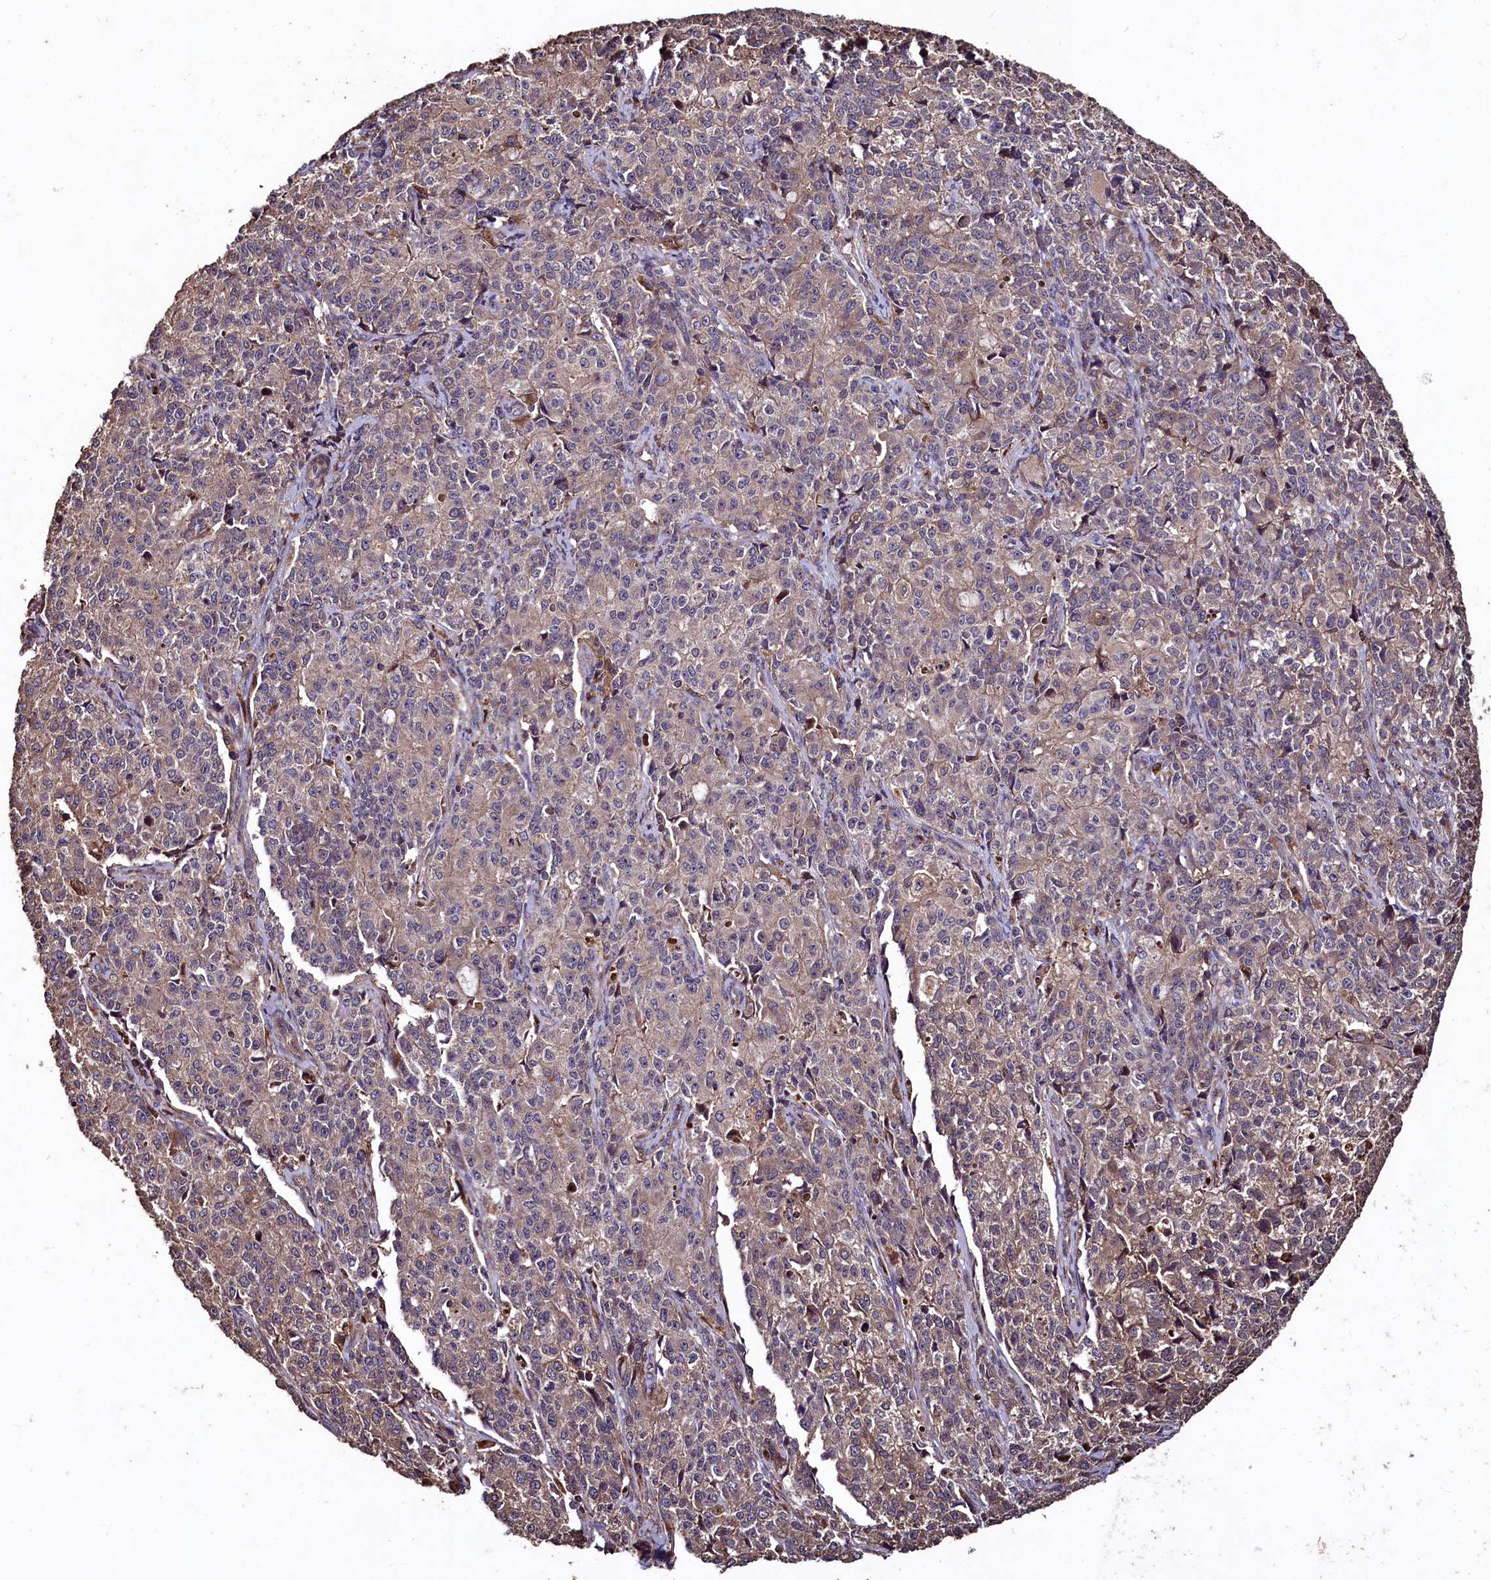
{"staining": {"intensity": "weak", "quantity": "25%-75%", "location": "cytoplasmic/membranous"}, "tissue": "endometrial cancer", "cell_type": "Tumor cells", "image_type": "cancer", "snomed": [{"axis": "morphology", "description": "Adenocarcinoma, NOS"}, {"axis": "topography", "description": "Endometrium"}], "caption": "Tumor cells demonstrate low levels of weak cytoplasmic/membranous positivity in about 25%-75% of cells in human endometrial cancer (adenocarcinoma).", "gene": "TMEM98", "patient": {"sex": "female", "age": 50}}